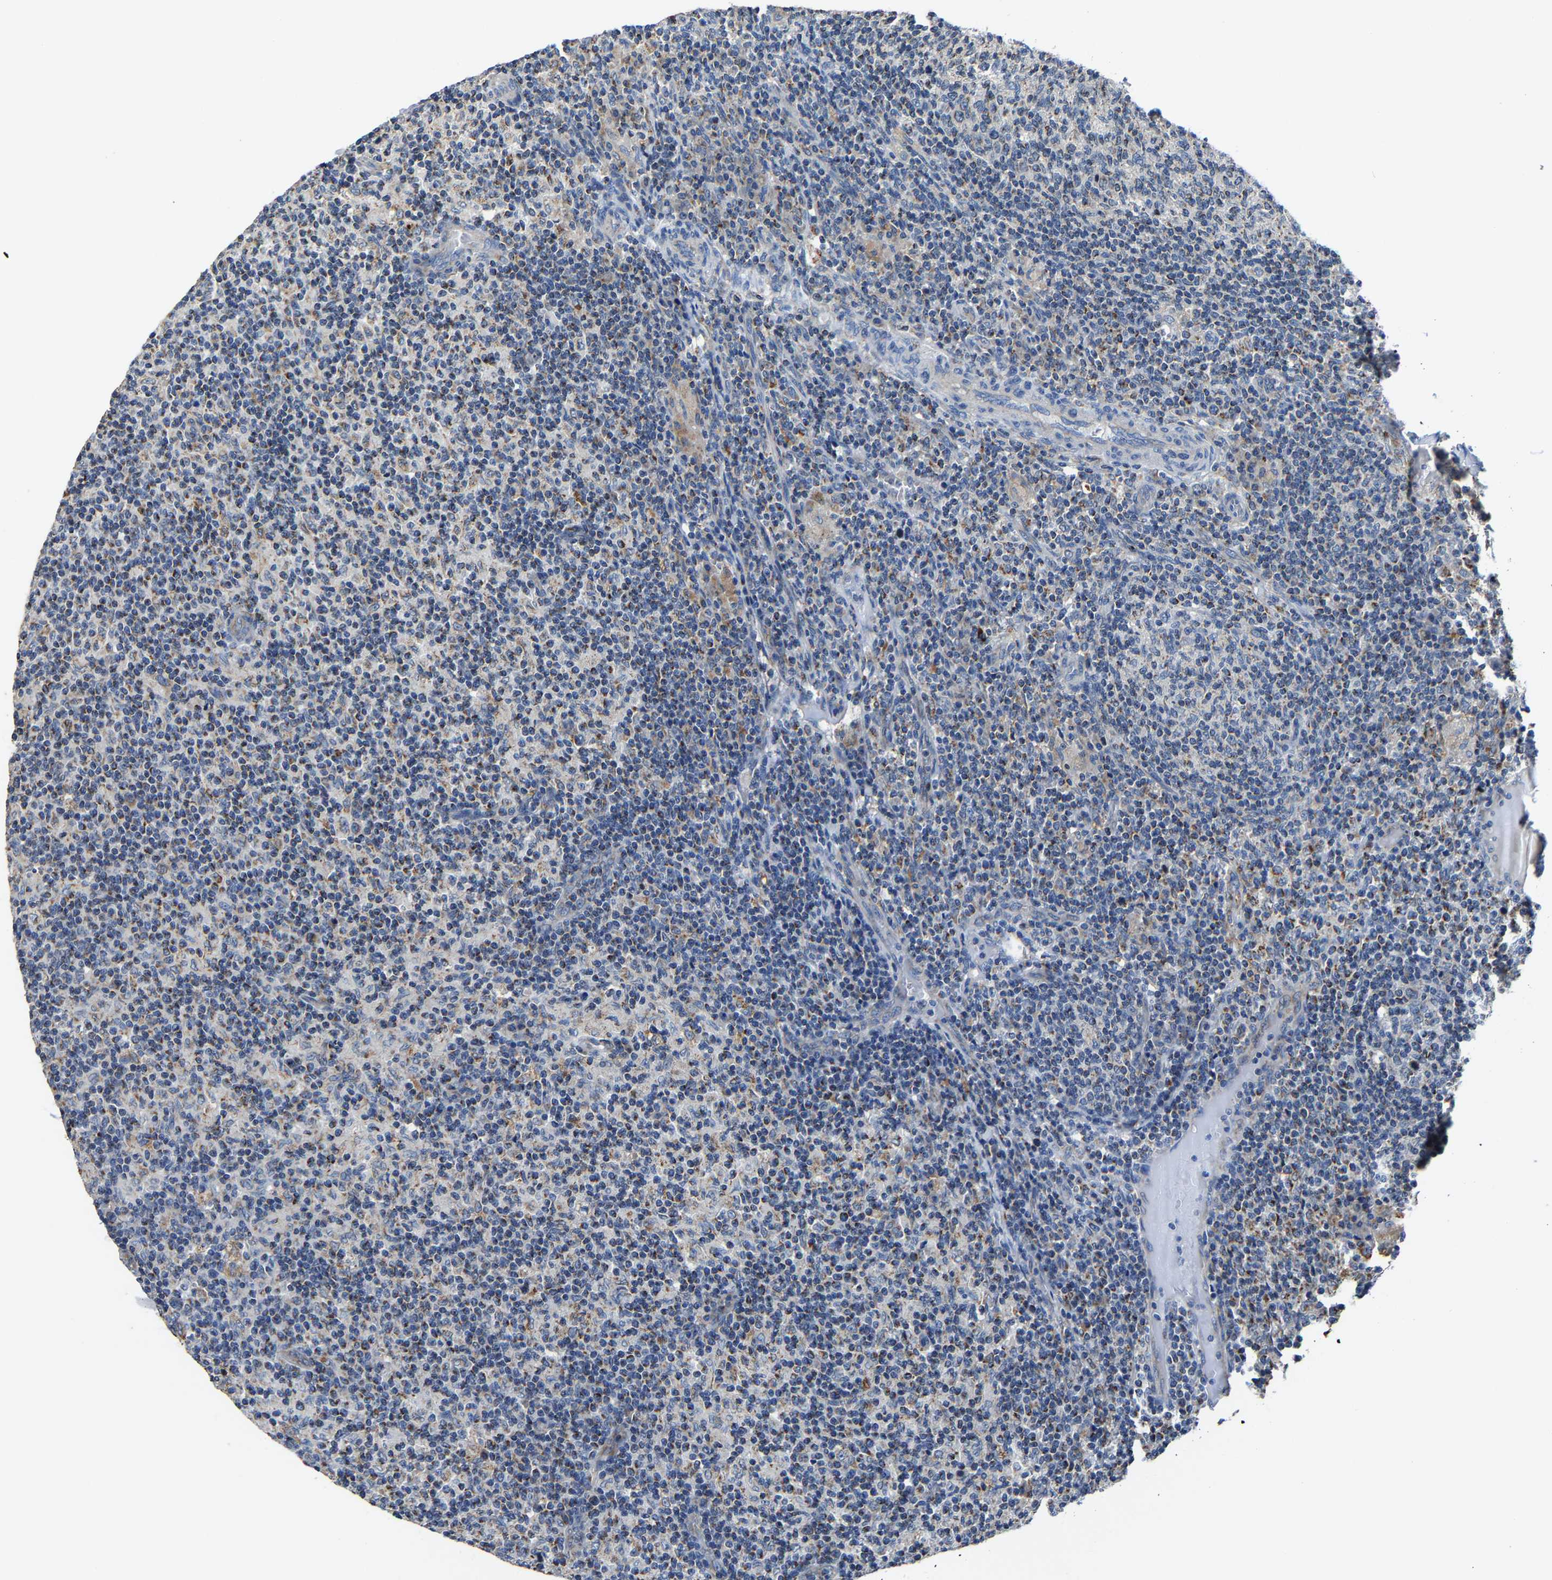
{"staining": {"intensity": "moderate", "quantity": "<25%", "location": "cytoplasmic/membranous"}, "tissue": "lymph node", "cell_type": "Germinal center cells", "image_type": "normal", "snomed": [{"axis": "morphology", "description": "Normal tissue, NOS"}, {"axis": "morphology", "description": "Inflammation, NOS"}, {"axis": "topography", "description": "Lymph node"}], "caption": "This photomicrograph demonstrates IHC staining of unremarkable human lymph node, with low moderate cytoplasmic/membranous expression in about <25% of germinal center cells.", "gene": "AGK", "patient": {"sex": "male", "age": 55}}